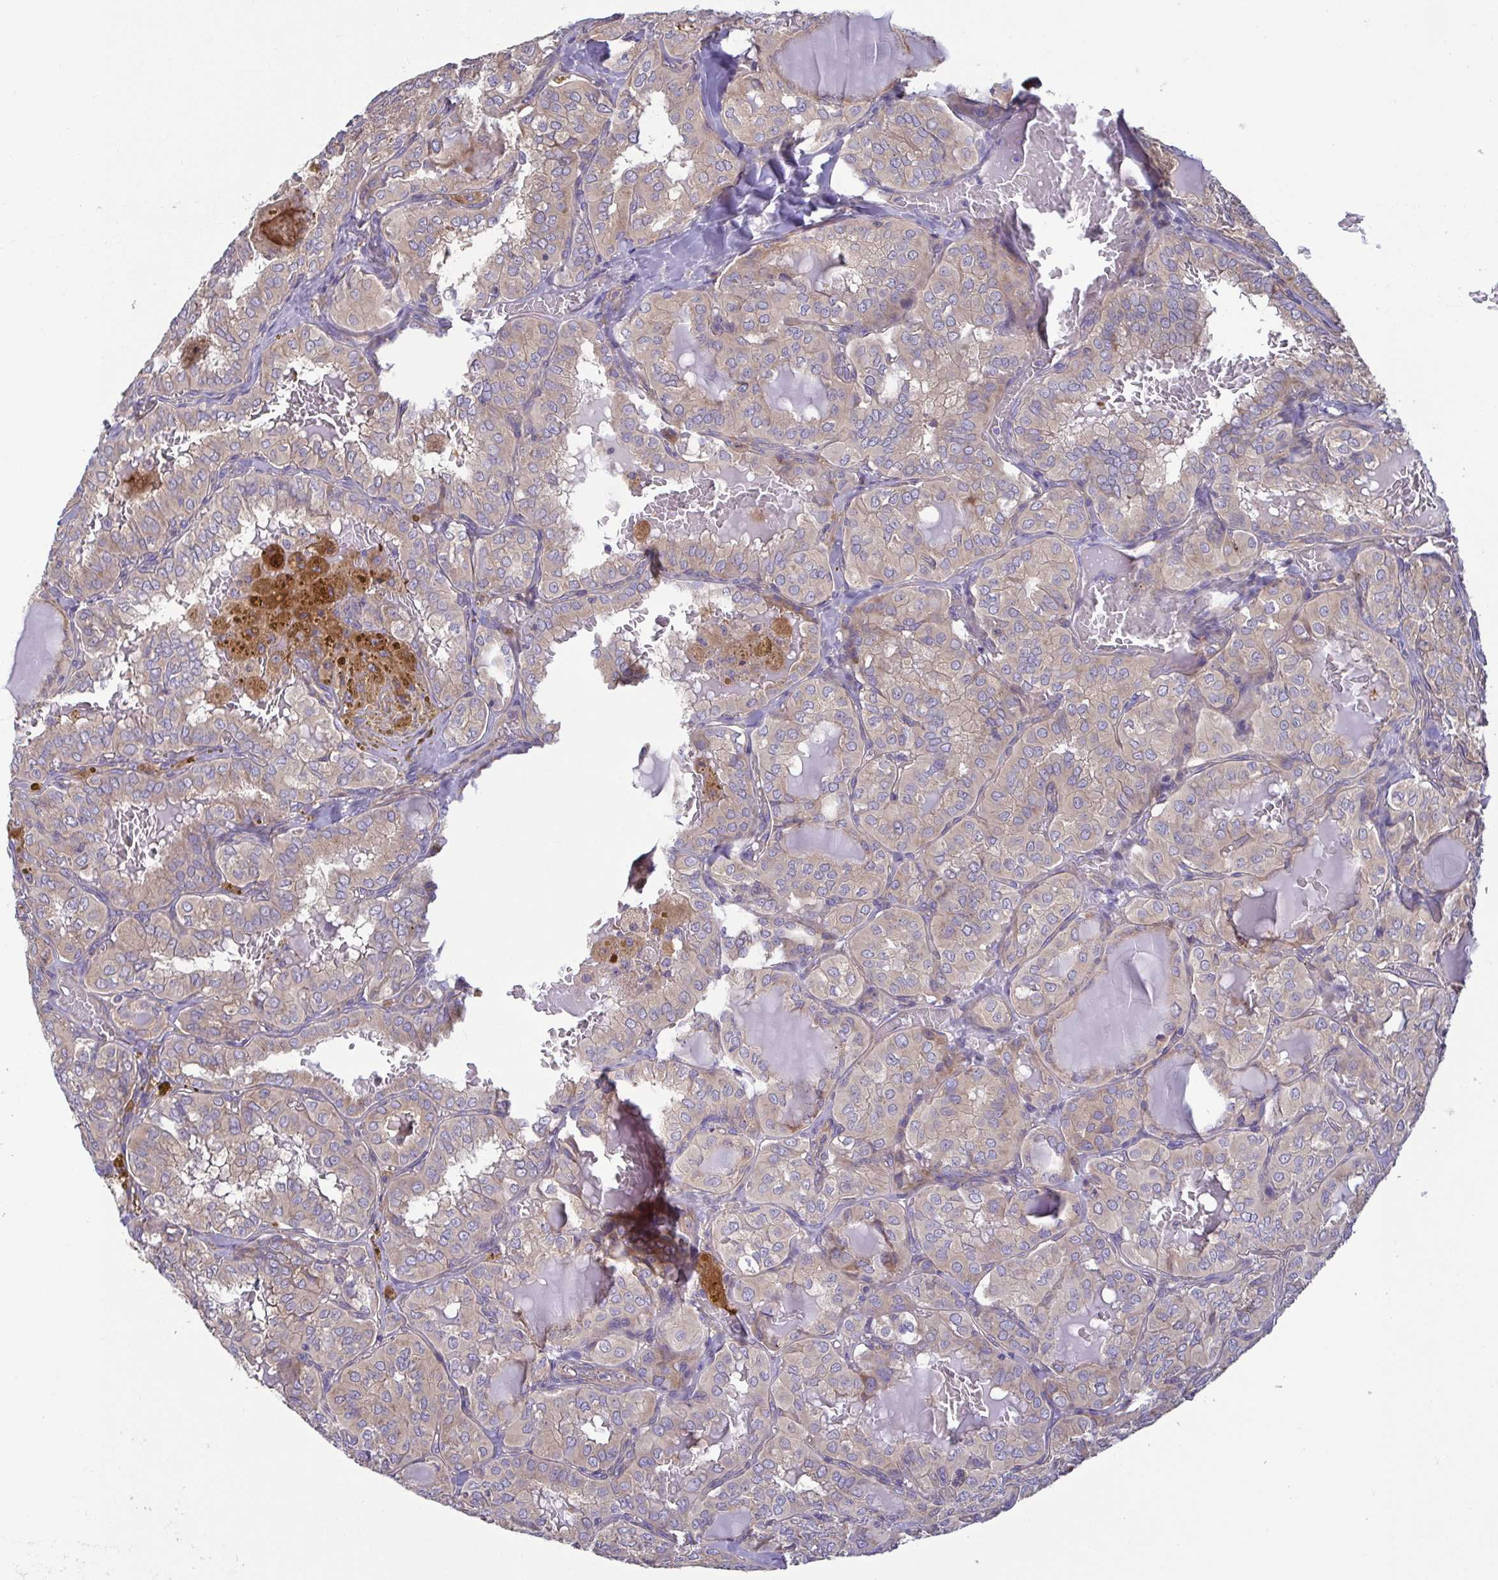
{"staining": {"intensity": "weak", "quantity": ">75%", "location": "cytoplasmic/membranous"}, "tissue": "thyroid cancer", "cell_type": "Tumor cells", "image_type": "cancer", "snomed": [{"axis": "morphology", "description": "Papillary adenocarcinoma, NOS"}, {"axis": "topography", "description": "Thyroid gland"}], "caption": "Immunohistochemical staining of human thyroid papillary adenocarcinoma demonstrates weak cytoplasmic/membranous protein staining in about >75% of tumor cells.", "gene": "LMF2", "patient": {"sex": "male", "age": 20}}